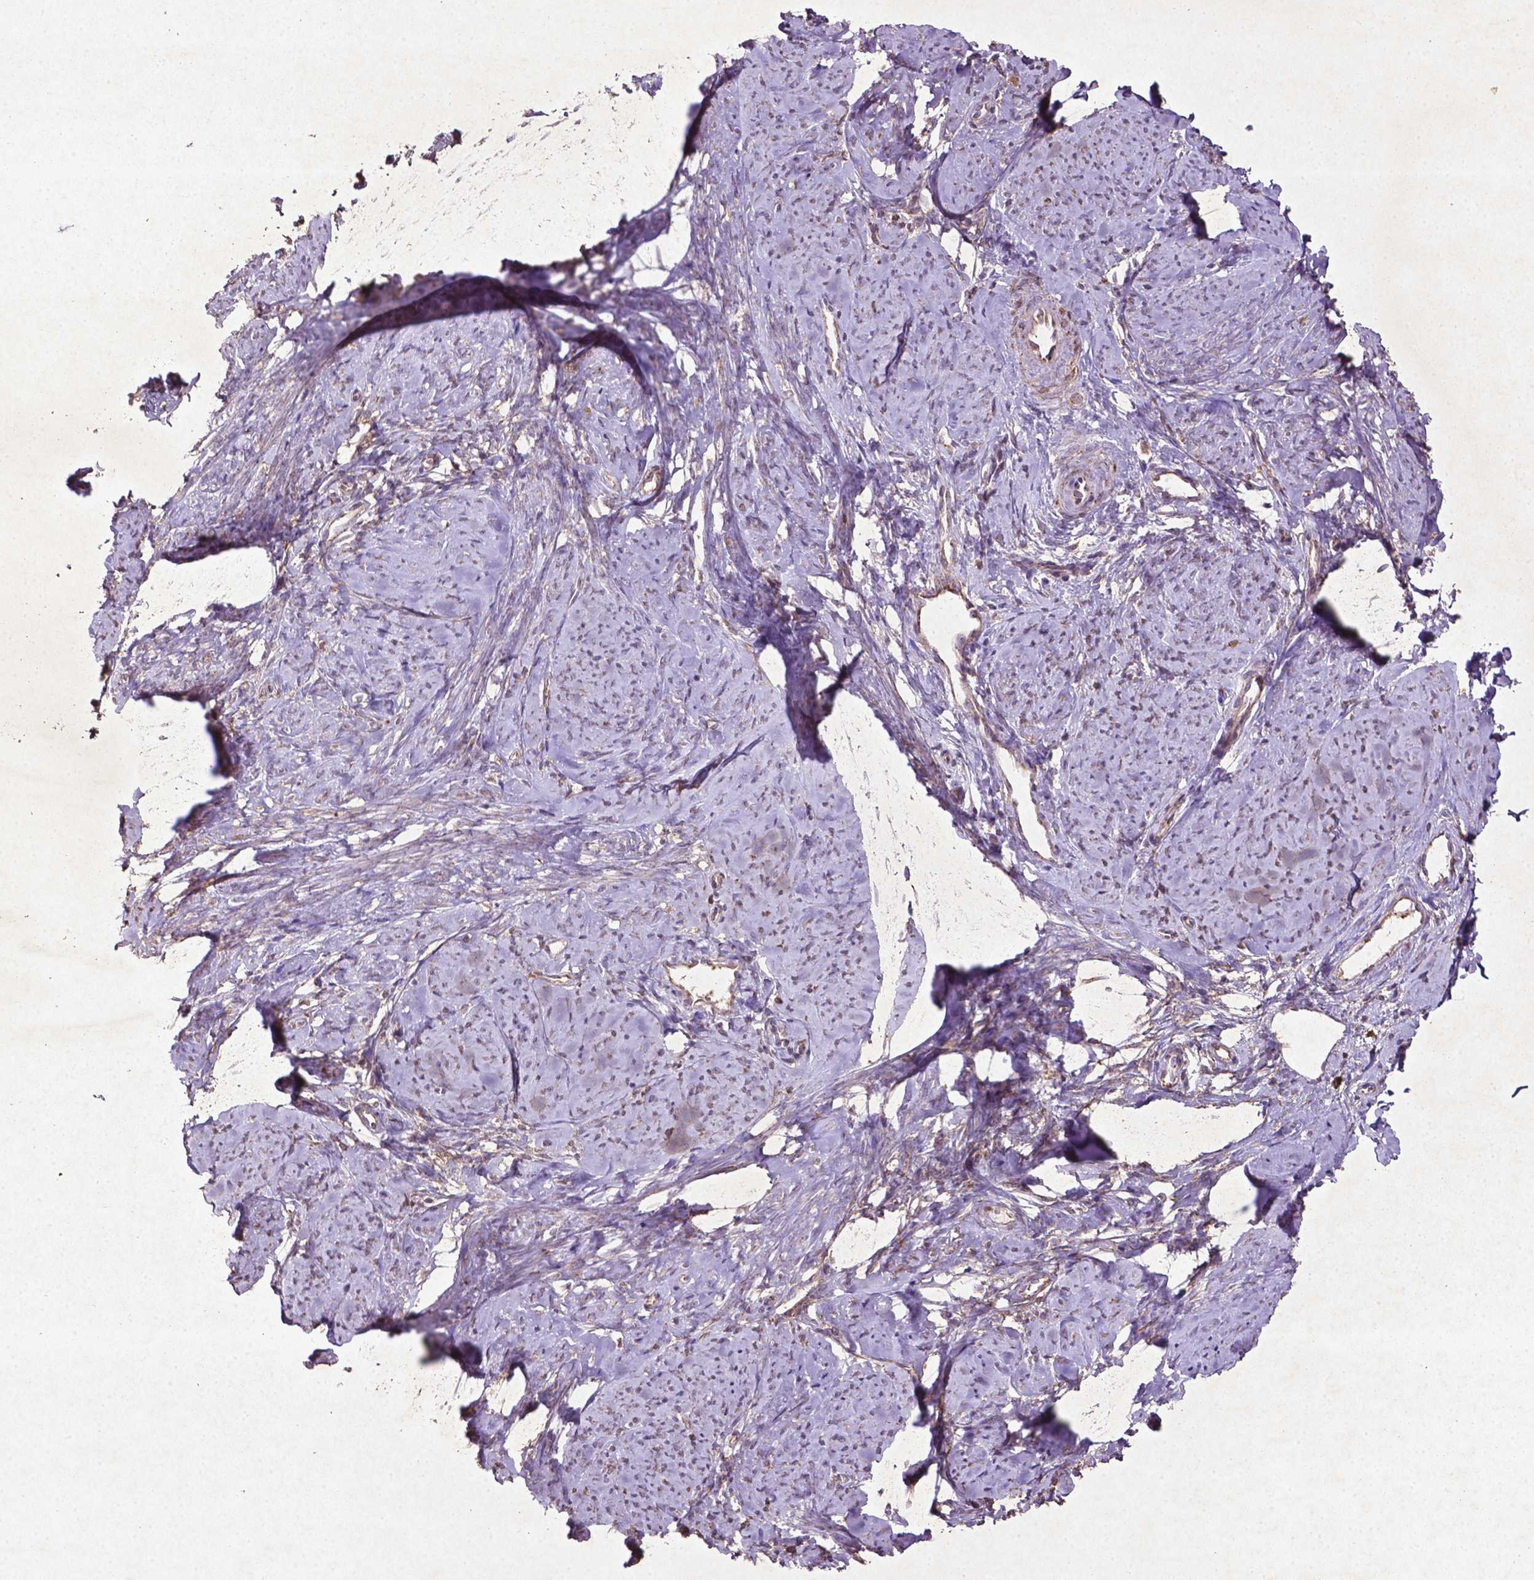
{"staining": {"intensity": "negative", "quantity": "none", "location": "none"}, "tissue": "smooth muscle", "cell_type": "Smooth muscle cells", "image_type": "normal", "snomed": [{"axis": "morphology", "description": "Normal tissue, NOS"}, {"axis": "topography", "description": "Smooth muscle"}], "caption": "Smooth muscle cells show no significant expression in benign smooth muscle. (DAB (3,3'-diaminobenzidine) immunohistochemistry (IHC) visualized using brightfield microscopy, high magnification).", "gene": "MTOR", "patient": {"sex": "female", "age": 48}}